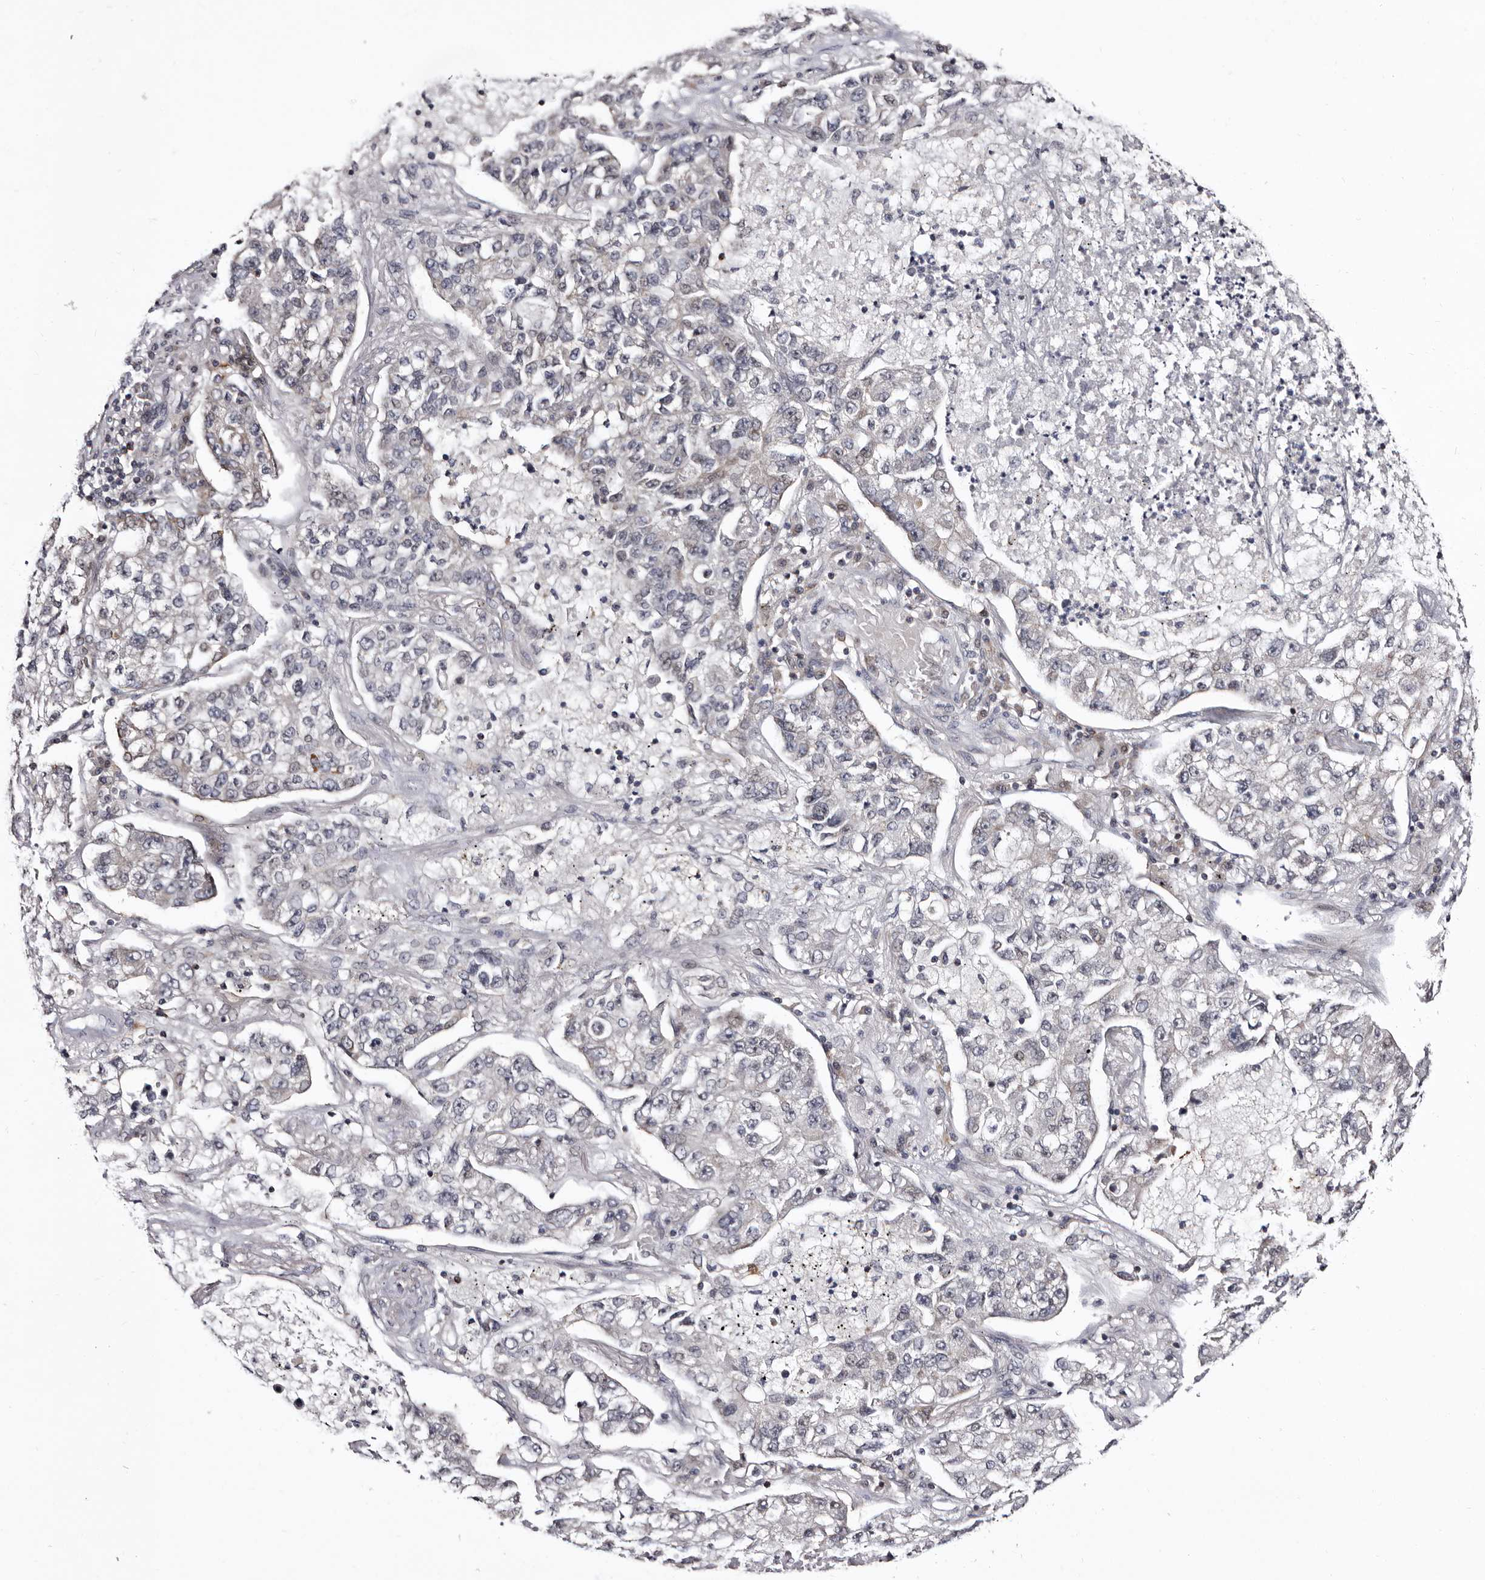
{"staining": {"intensity": "negative", "quantity": "none", "location": "none"}, "tissue": "lung cancer", "cell_type": "Tumor cells", "image_type": "cancer", "snomed": [{"axis": "morphology", "description": "Adenocarcinoma, NOS"}, {"axis": "topography", "description": "Lung"}], "caption": "Immunohistochemical staining of lung adenocarcinoma shows no significant positivity in tumor cells.", "gene": "PHF20L1", "patient": {"sex": "male", "age": 49}}